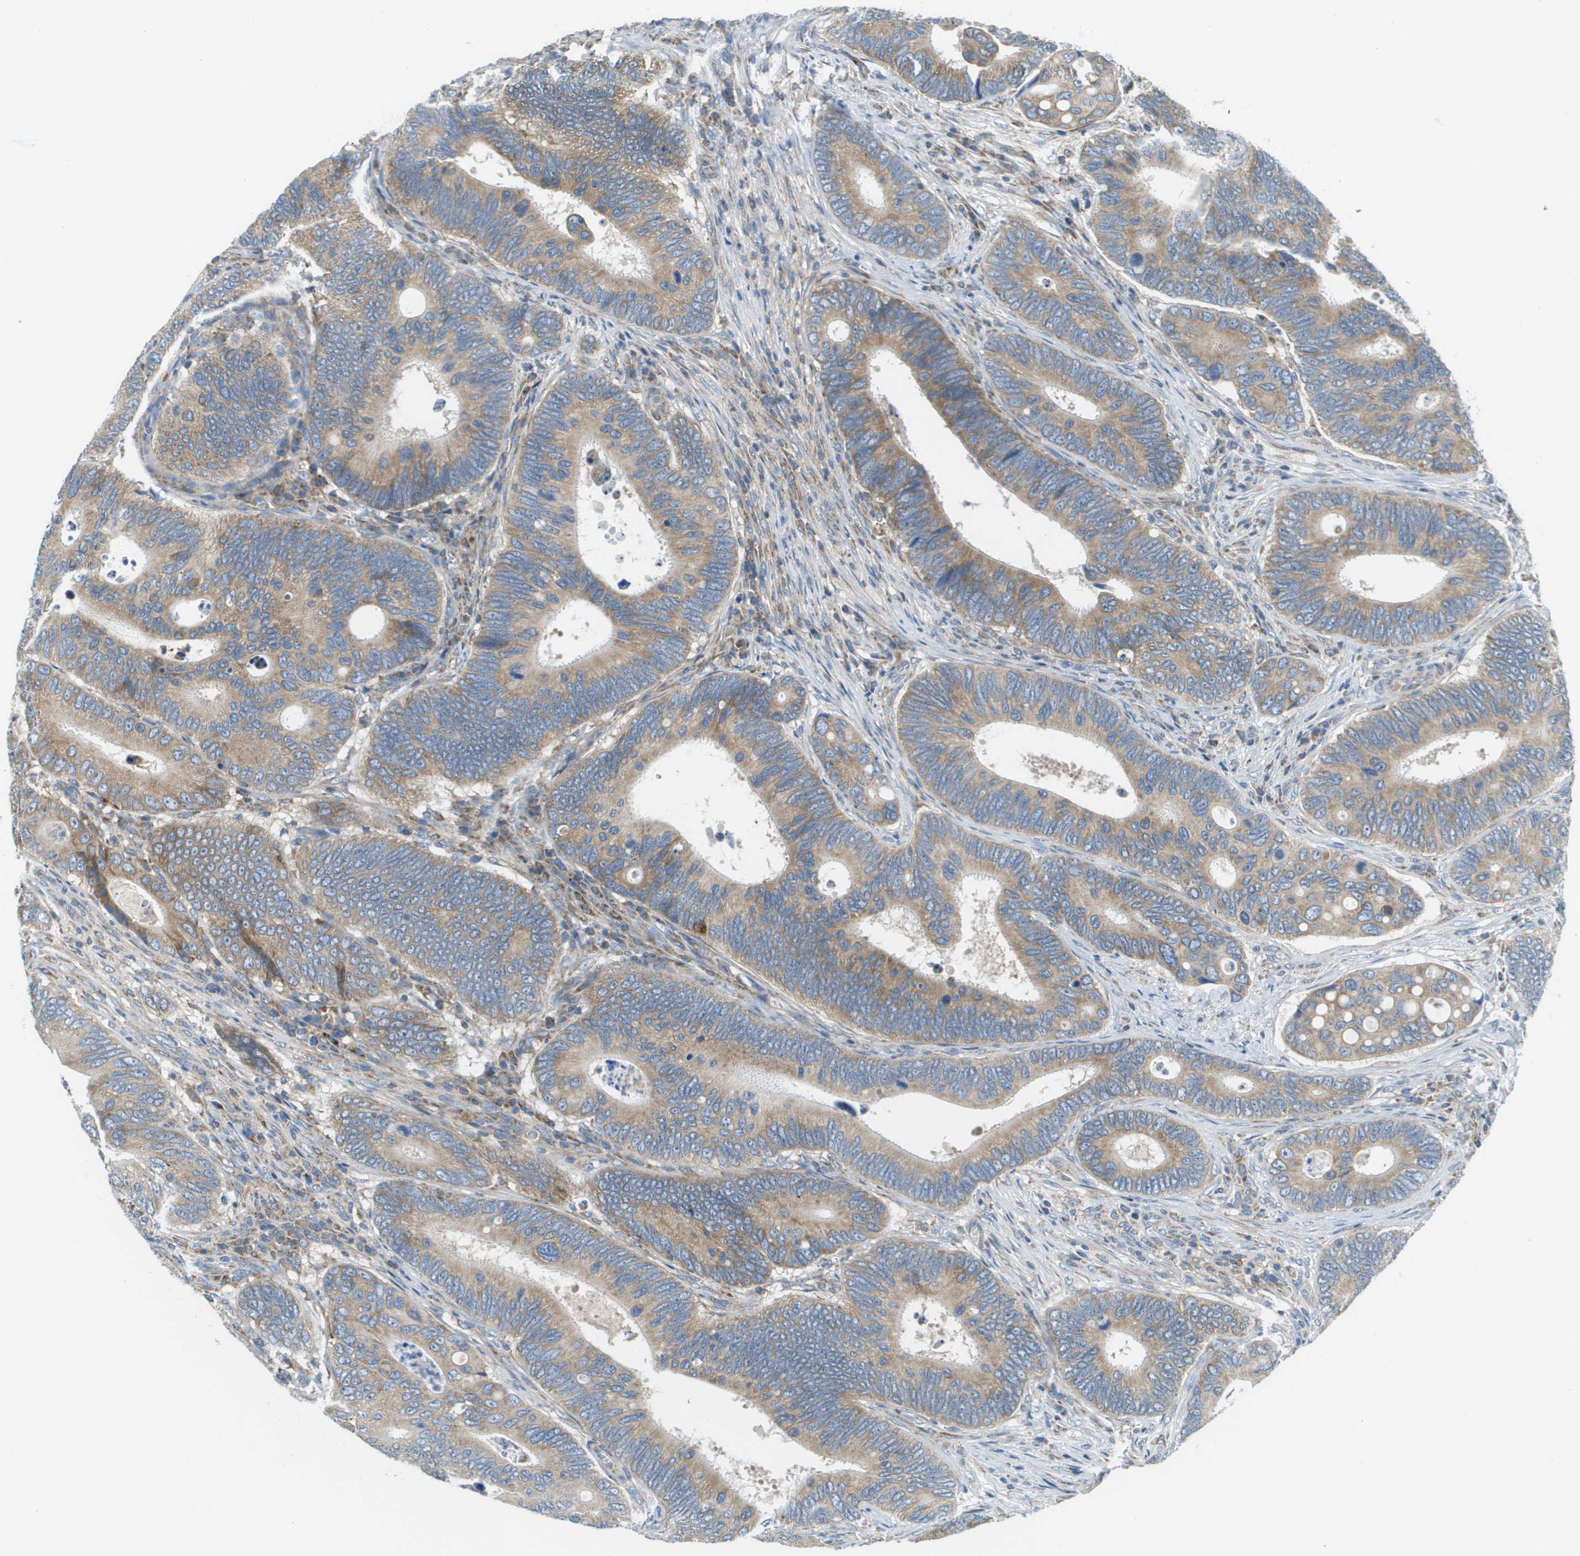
{"staining": {"intensity": "moderate", "quantity": ">75%", "location": "cytoplasmic/membranous"}, "tissue": "colorectal cancer", "cell_type": "Tumor cells", "image_type": "cancer", "snomed": [{"axis": "morphology", "description": "Inflammation, NOS"}, {"axis": "morphology", "description": "Adenocarcinoma, NOS"}, {"axis": "topography", "description": "Colon"}], "caption": "Human colorectal adenocarcinoma stained for a protein (brown) reveals moderate cytoplasmic/membranous positive staining in about >75% of tumor cells.", "gene": "TAOK3", "patient": {"sex": "male", "age": 72}}